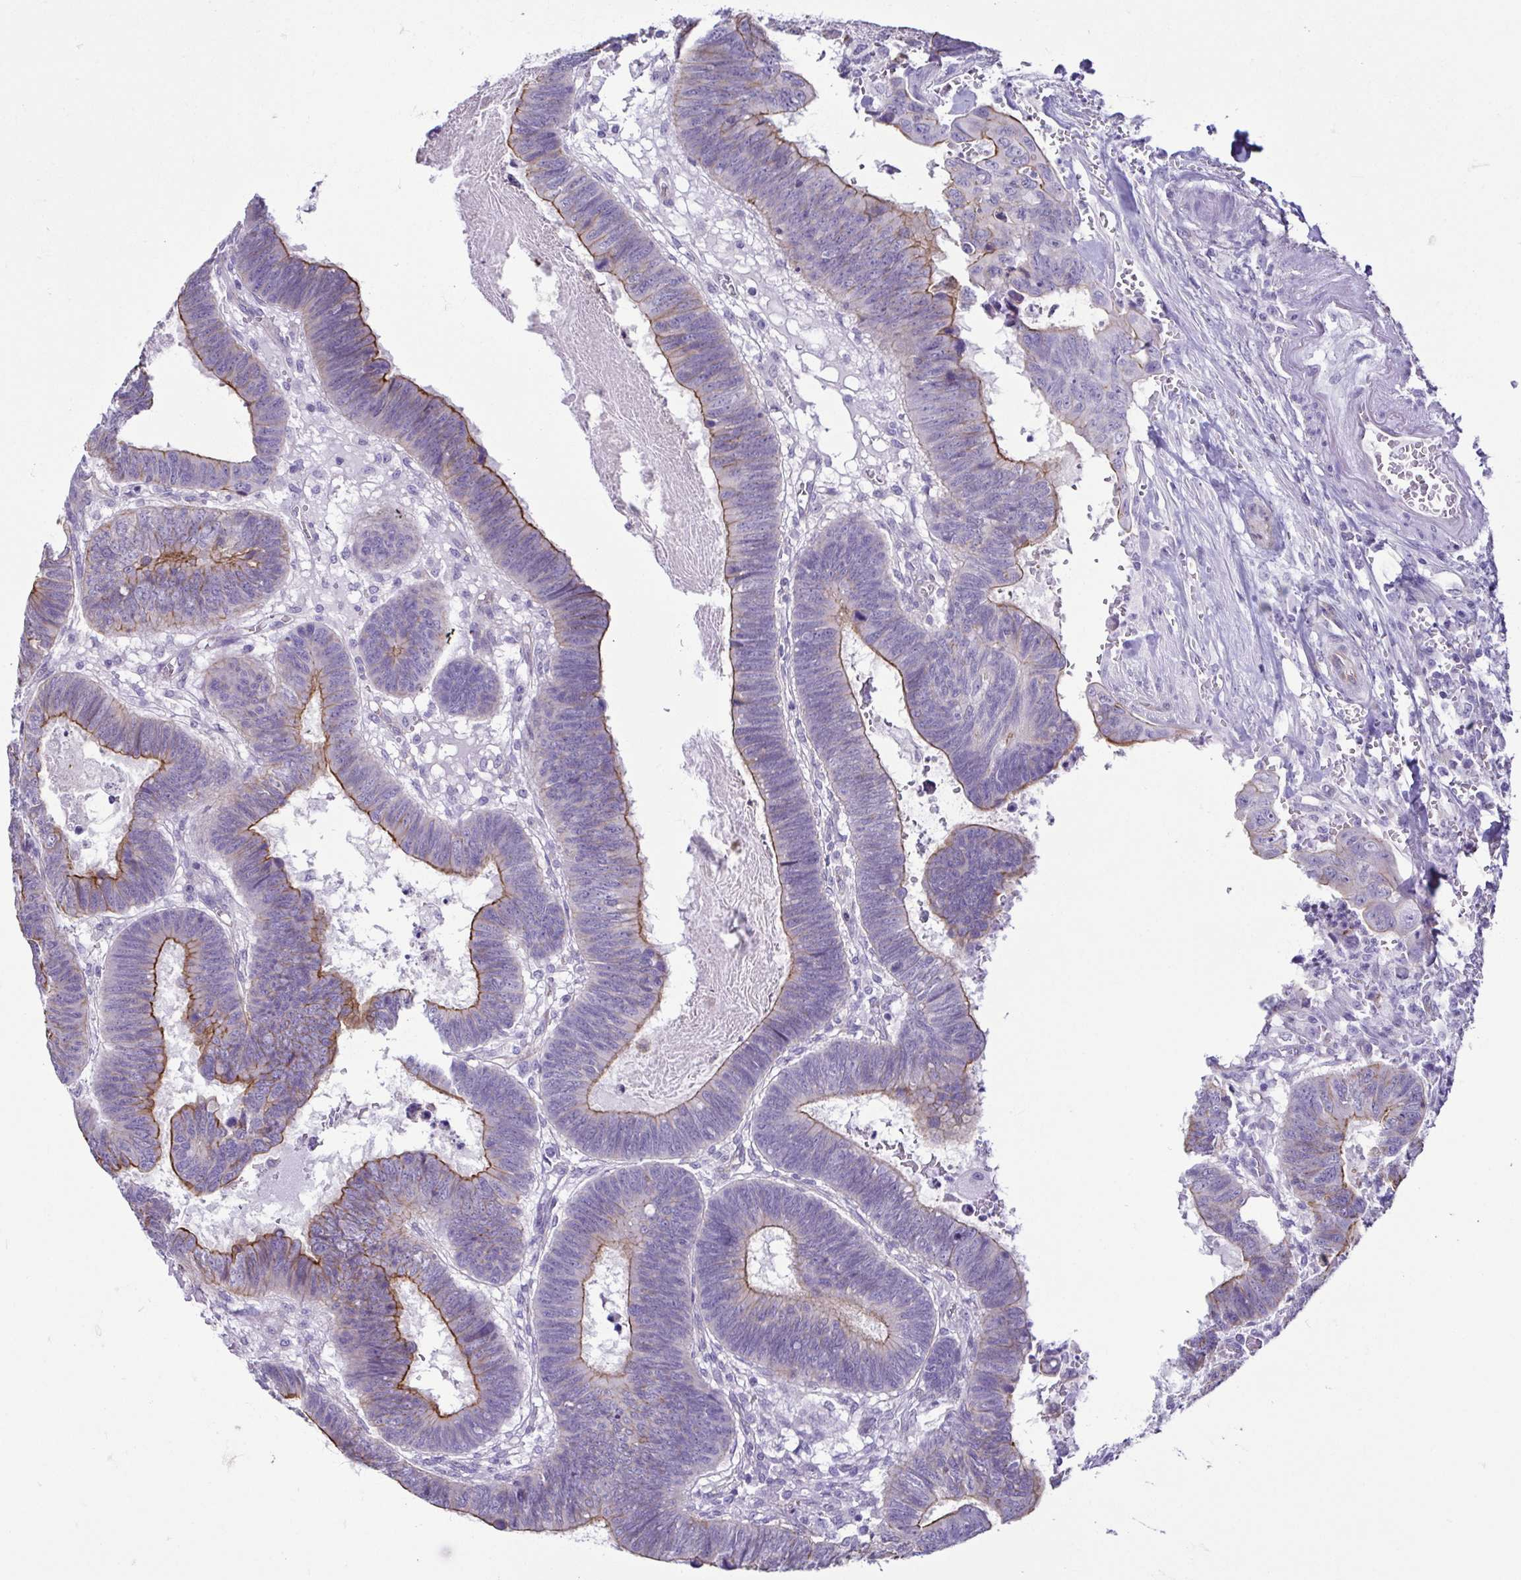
{"staining": {"intensity": "moderate", "quantity": "25%-75%", "location": "cytoplasmic/membranous"}, "tissue": "colorectal cancer", "cell_type": "Tumor cells", "image_type": "cancer", "snomed": [{"axis": "morphology", "description": "Adenocarcinoma, NOS"}, {"axis": "topography", "description": "Colon"}], "caption": "Immunohistochemistry (IHC) of human adenocarcinoma (colorectal) demonstrates medium levels of moderate cytoplasmic/membranous positivity in about 25%-75% of tumor cells.", "gene": "CASP14", "patient": {"sex": "male", "age": 62}}